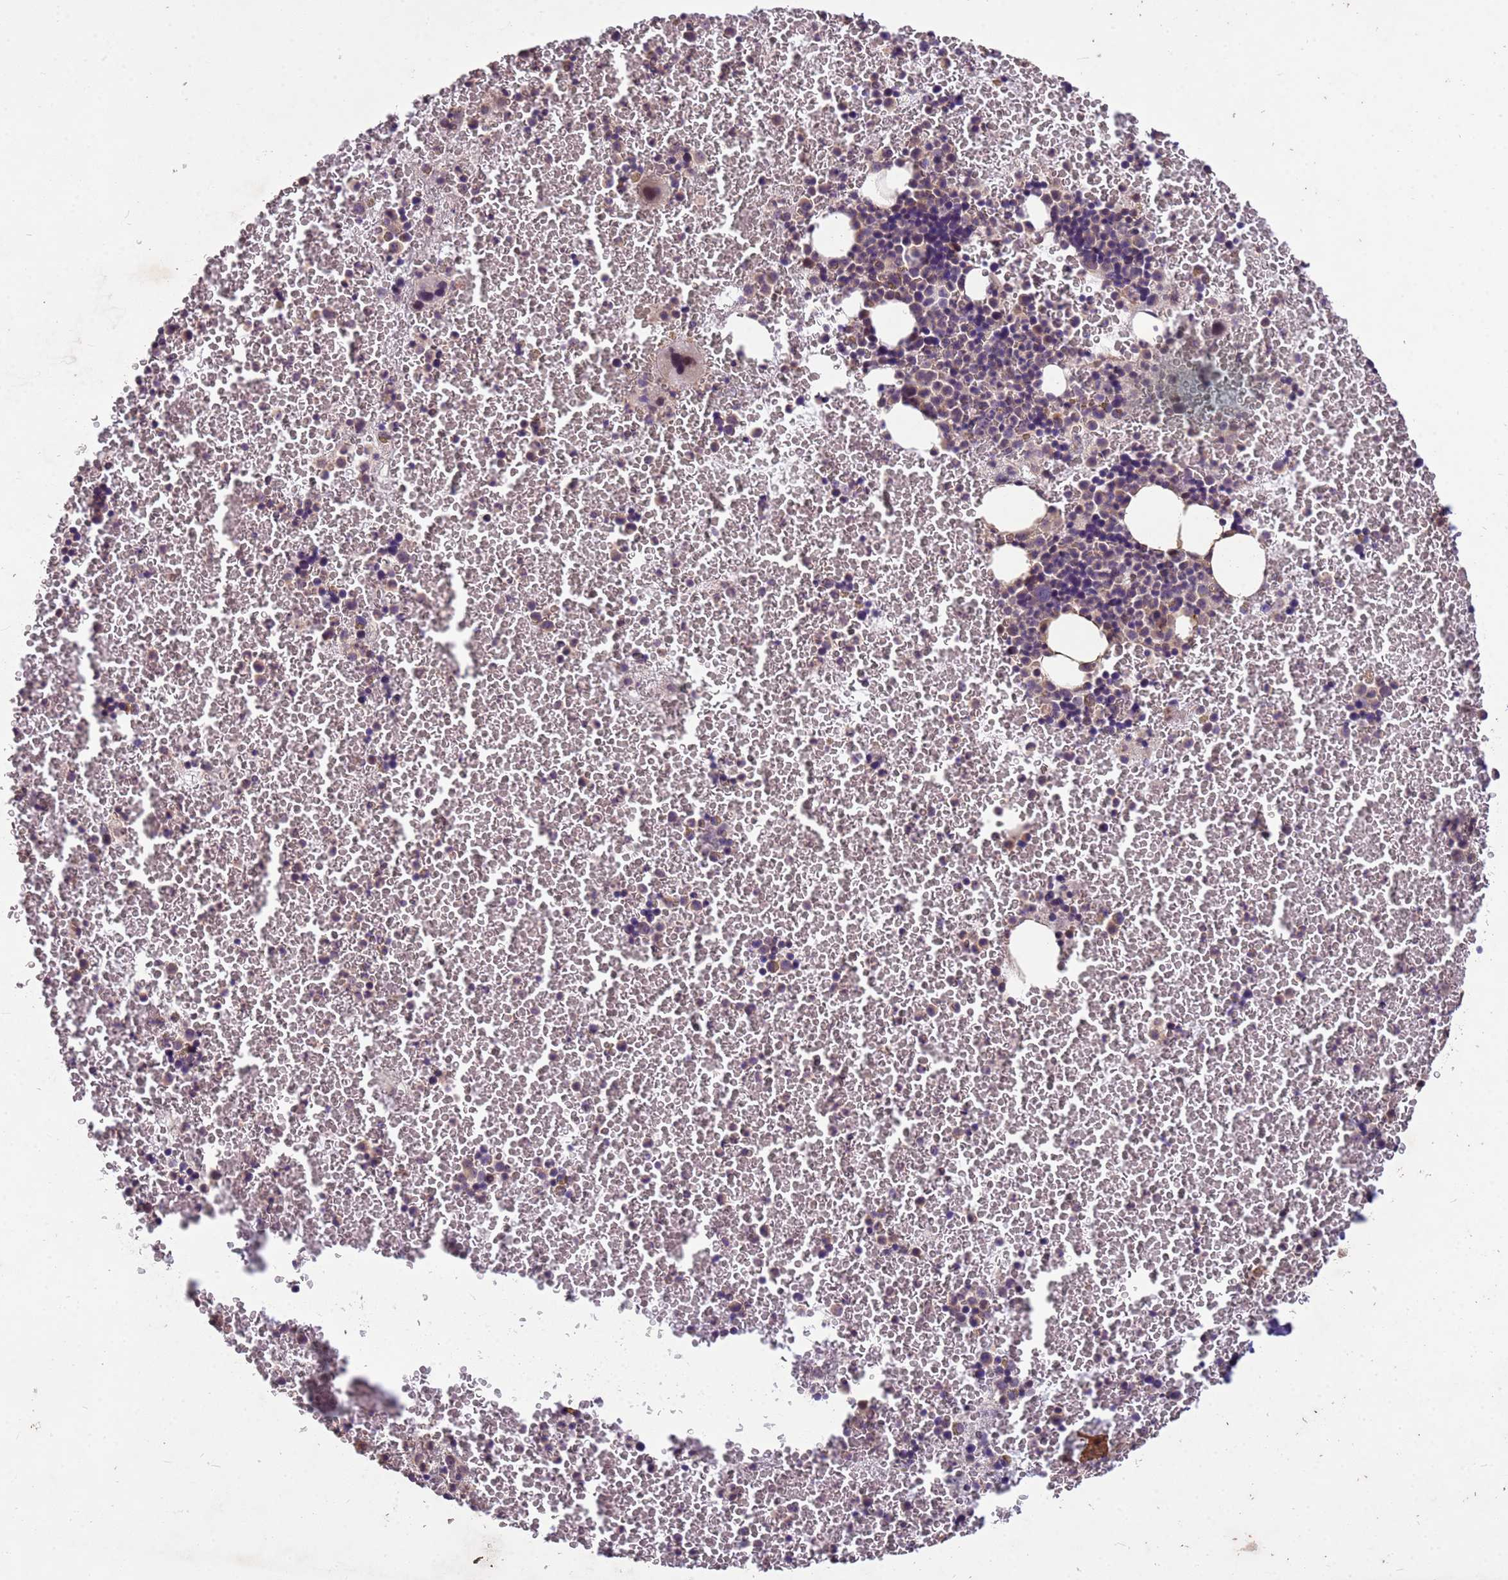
{"staining": {"intensity": "moderate", "quantity": "<25%", "location": "cytoplasmic/membranous,nuclear"}, "tissue": "bone marrow", "cell_type": "Hematopoietic cells", "image_type": "normal", "snomed": [{"axis": "morphology", "description": "Normal tissue, NOS"}, {"axis": "topography", "description": "Bone marrow"}], "caption": "This is an image of immunohistochemistry (IHC) staining of normal bone marrow, which shows moderate positivity in the cytoplasmic/membranous,nuclear of hematopoietic cells.", "gene": "PPP2CA", "patient": {"sex": "male", "age": 11}}